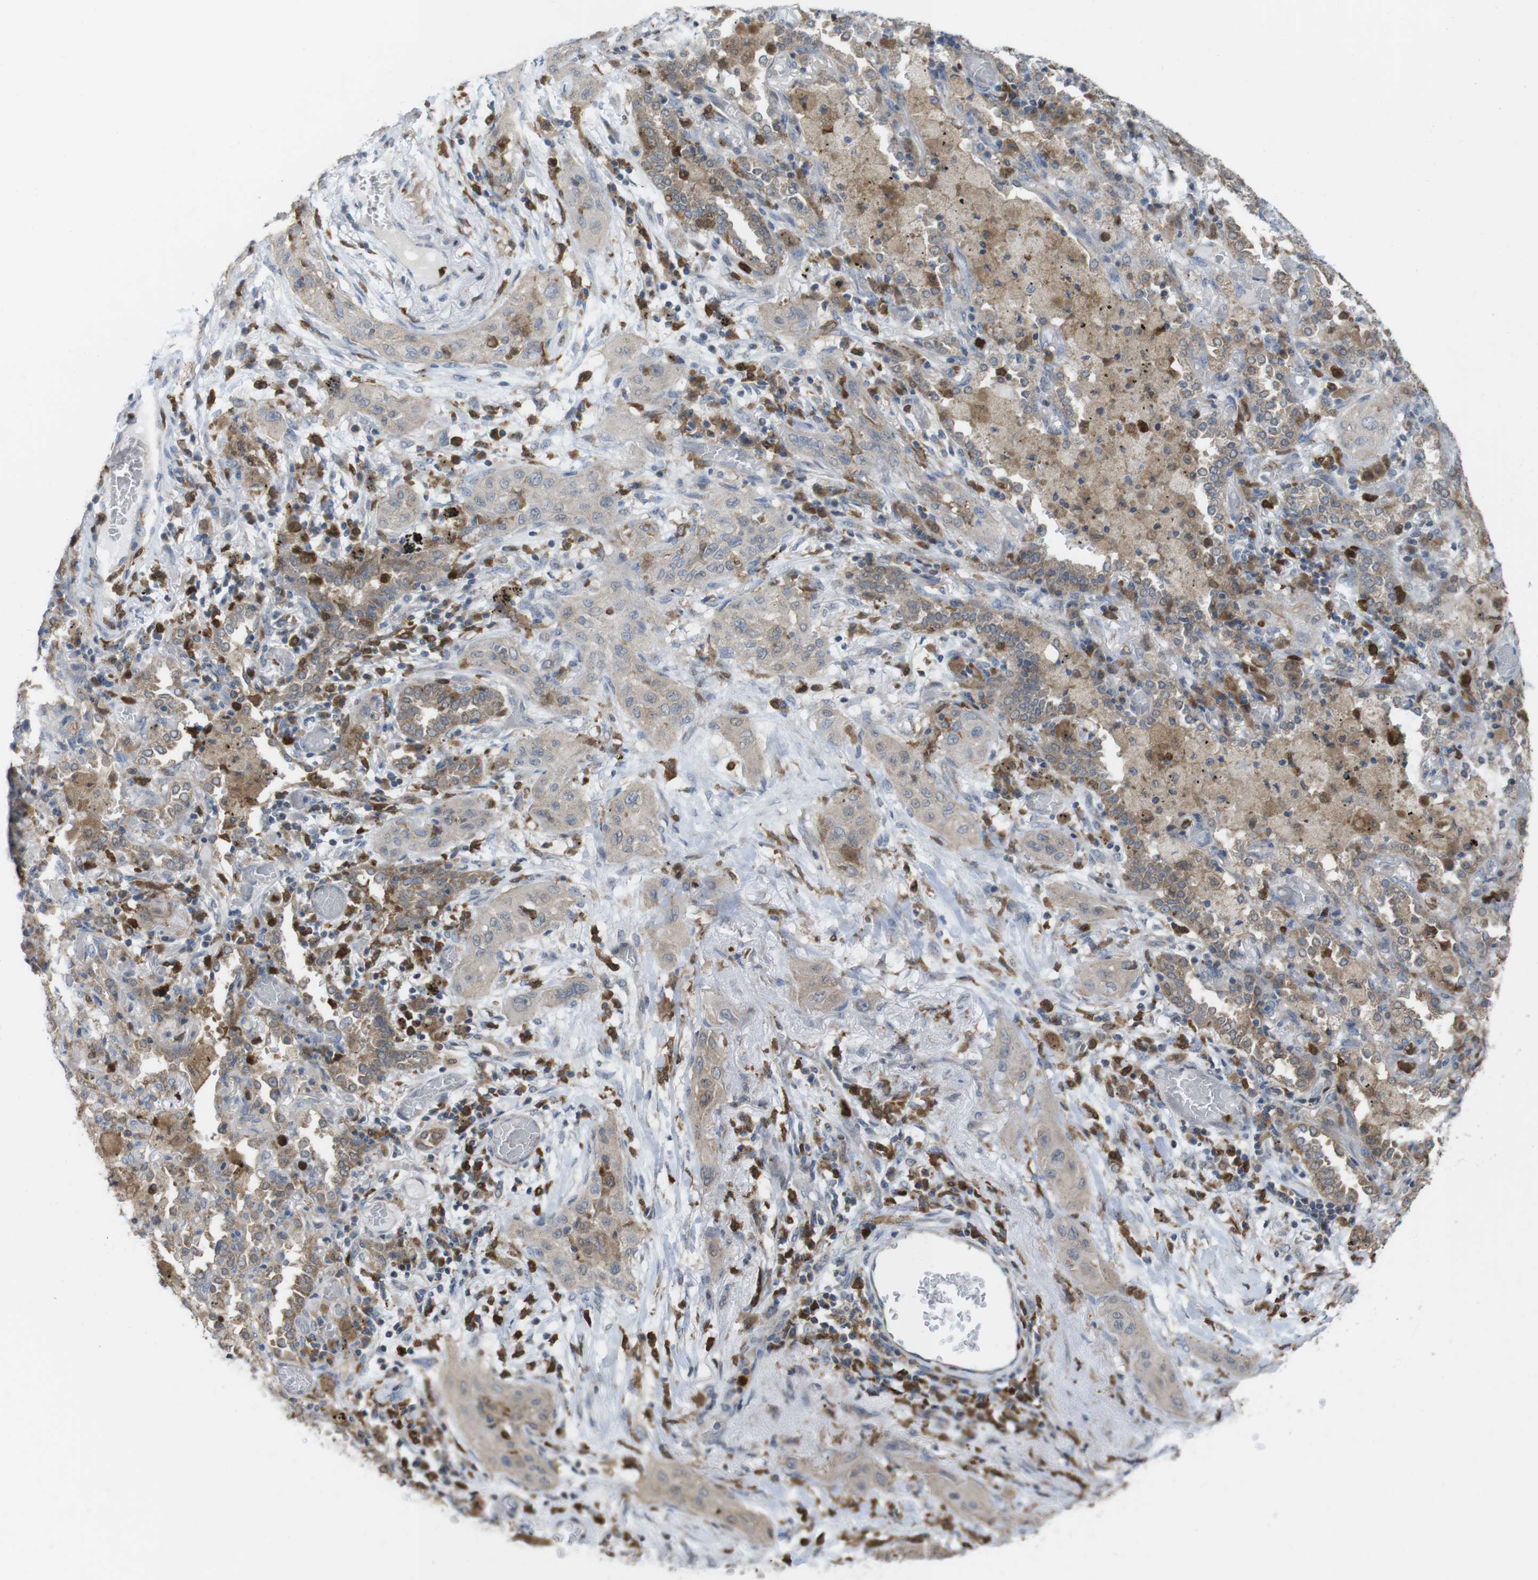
{"staining": {"intensity": "weak", "quantity": "25%-75%", "location": "cytoplasmic/membranous"}, "tissue": "lung cancer", "cell_type": "Tumor cells", "image_type": "cancer", "snomed": [{"axis": "morphology", "description": "Squamous cell carcinoma, NOS"}, {"axis": "topography", "description": "Lung"}], "caption": "Immunohistochemistry histopathology image of neoplastic tissue: human lung cancer (squamous cell carcinoma) stained using immunohistochemistry (IHC) reveals low levels of weak protein expression localized specifically in the cytoplasmic/membranous of tumor cells, appearing as a cytoplasmic/membranous brown color.", "gene": "PRKCD", "patient": {"sex": "female", "age": 47}}